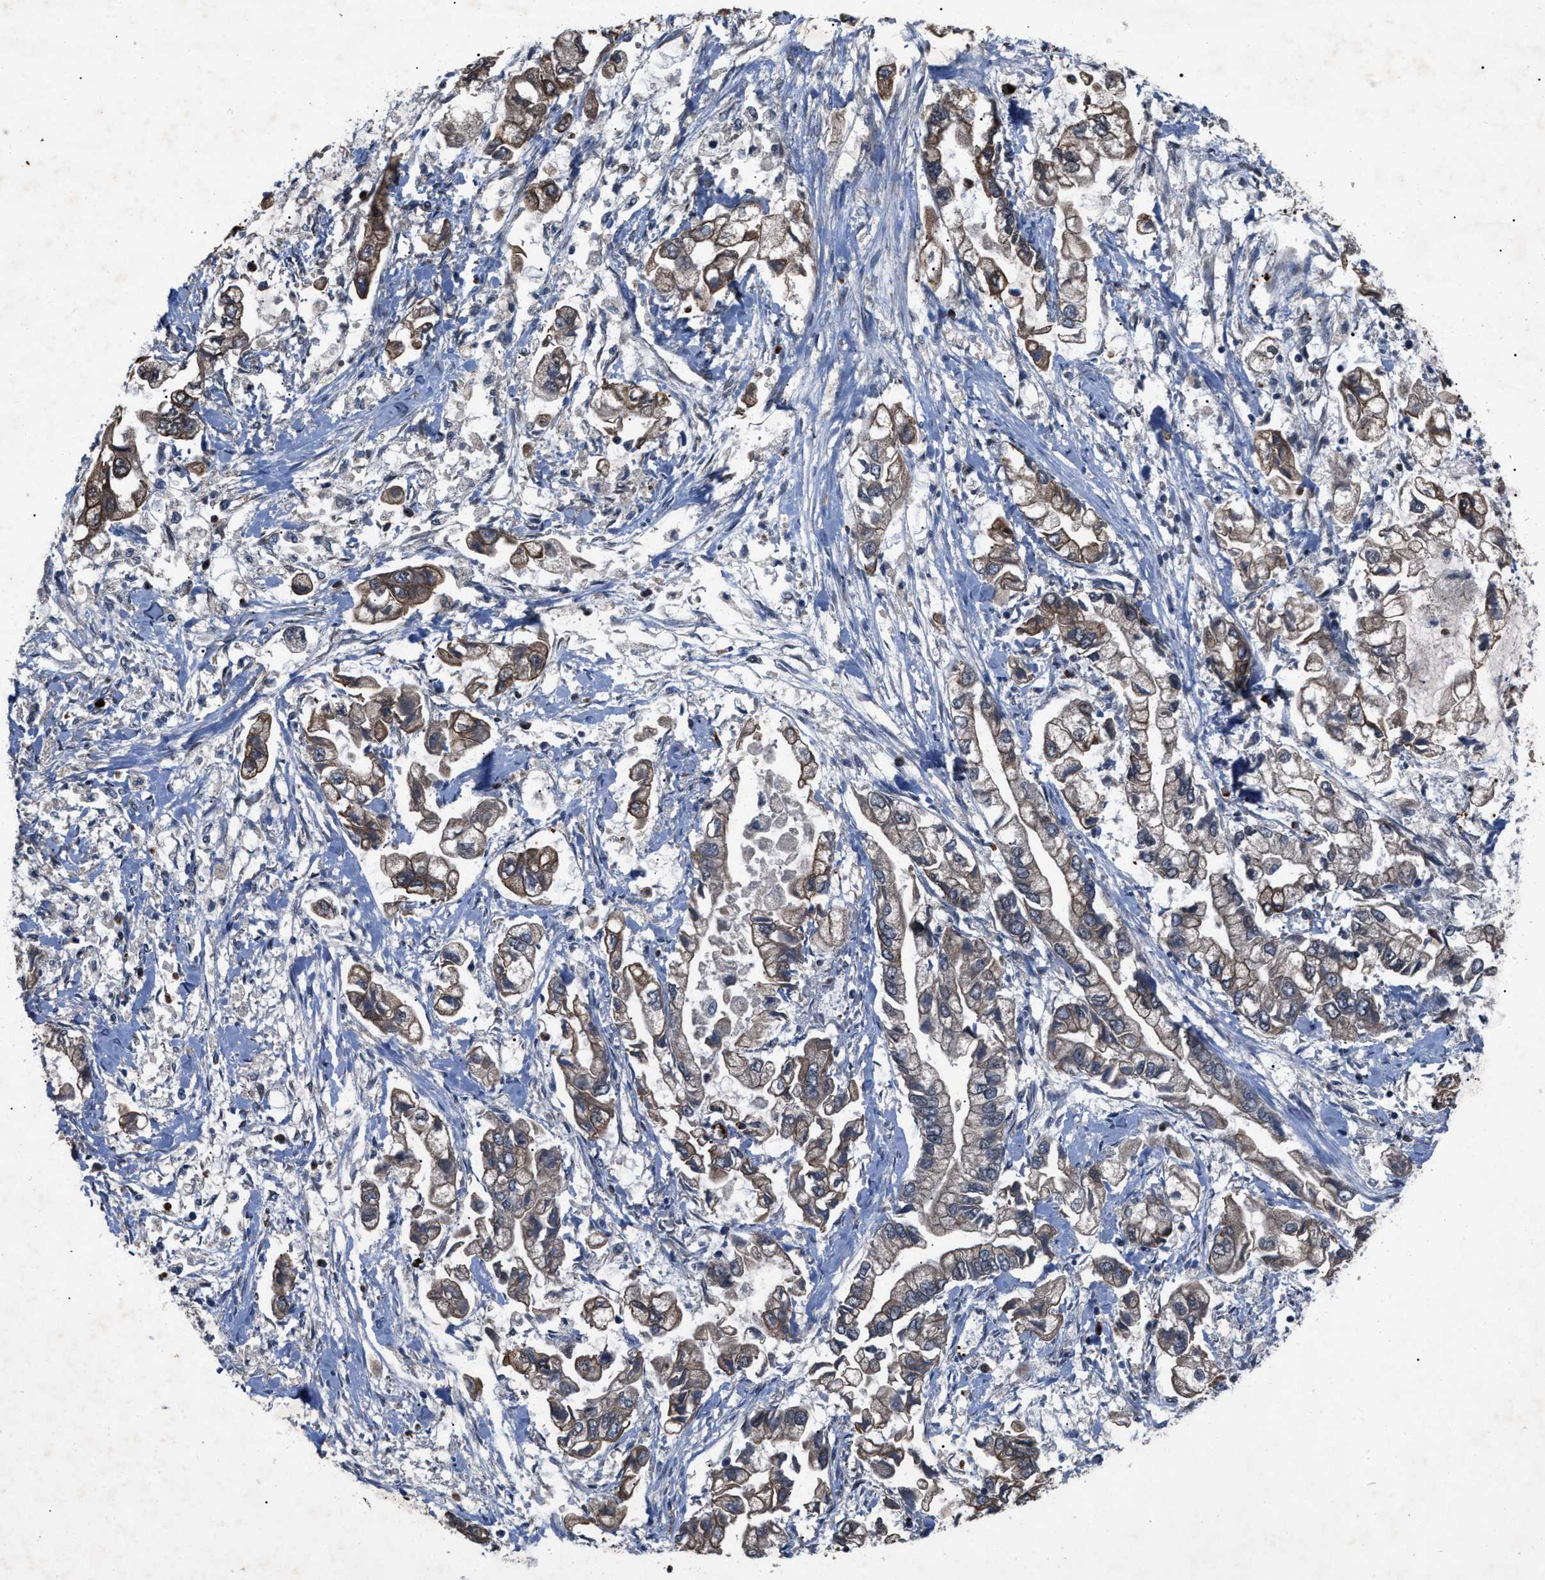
{"staining": {"intensity": "moderate", "quantity": ">75%", "location": "cytoplasmic/membranous"}, "tissue": "stomach cancer", "cell_type": "Tumor cells", "image_type": "cancer", "snomed": [{"axis": "morphology", "description": "Normal tissue, NOS"}, {"axis": "morphology", "description": "Adenocarcinoma, NOS"}, {"axis": "topography", "description": "Stomach"}], "caption": "High-magnification brightfield microscopy of stomach adenocarcinoma stained with DAB (brown) and counterstained with hematoxylin (blue). tumor cells exhibit moderate cytoplasmic/membranous staining is present in approximately>75% of cells.", "gene": "ZFAND2A", "patient": {"sex": "male", "age": 62}}